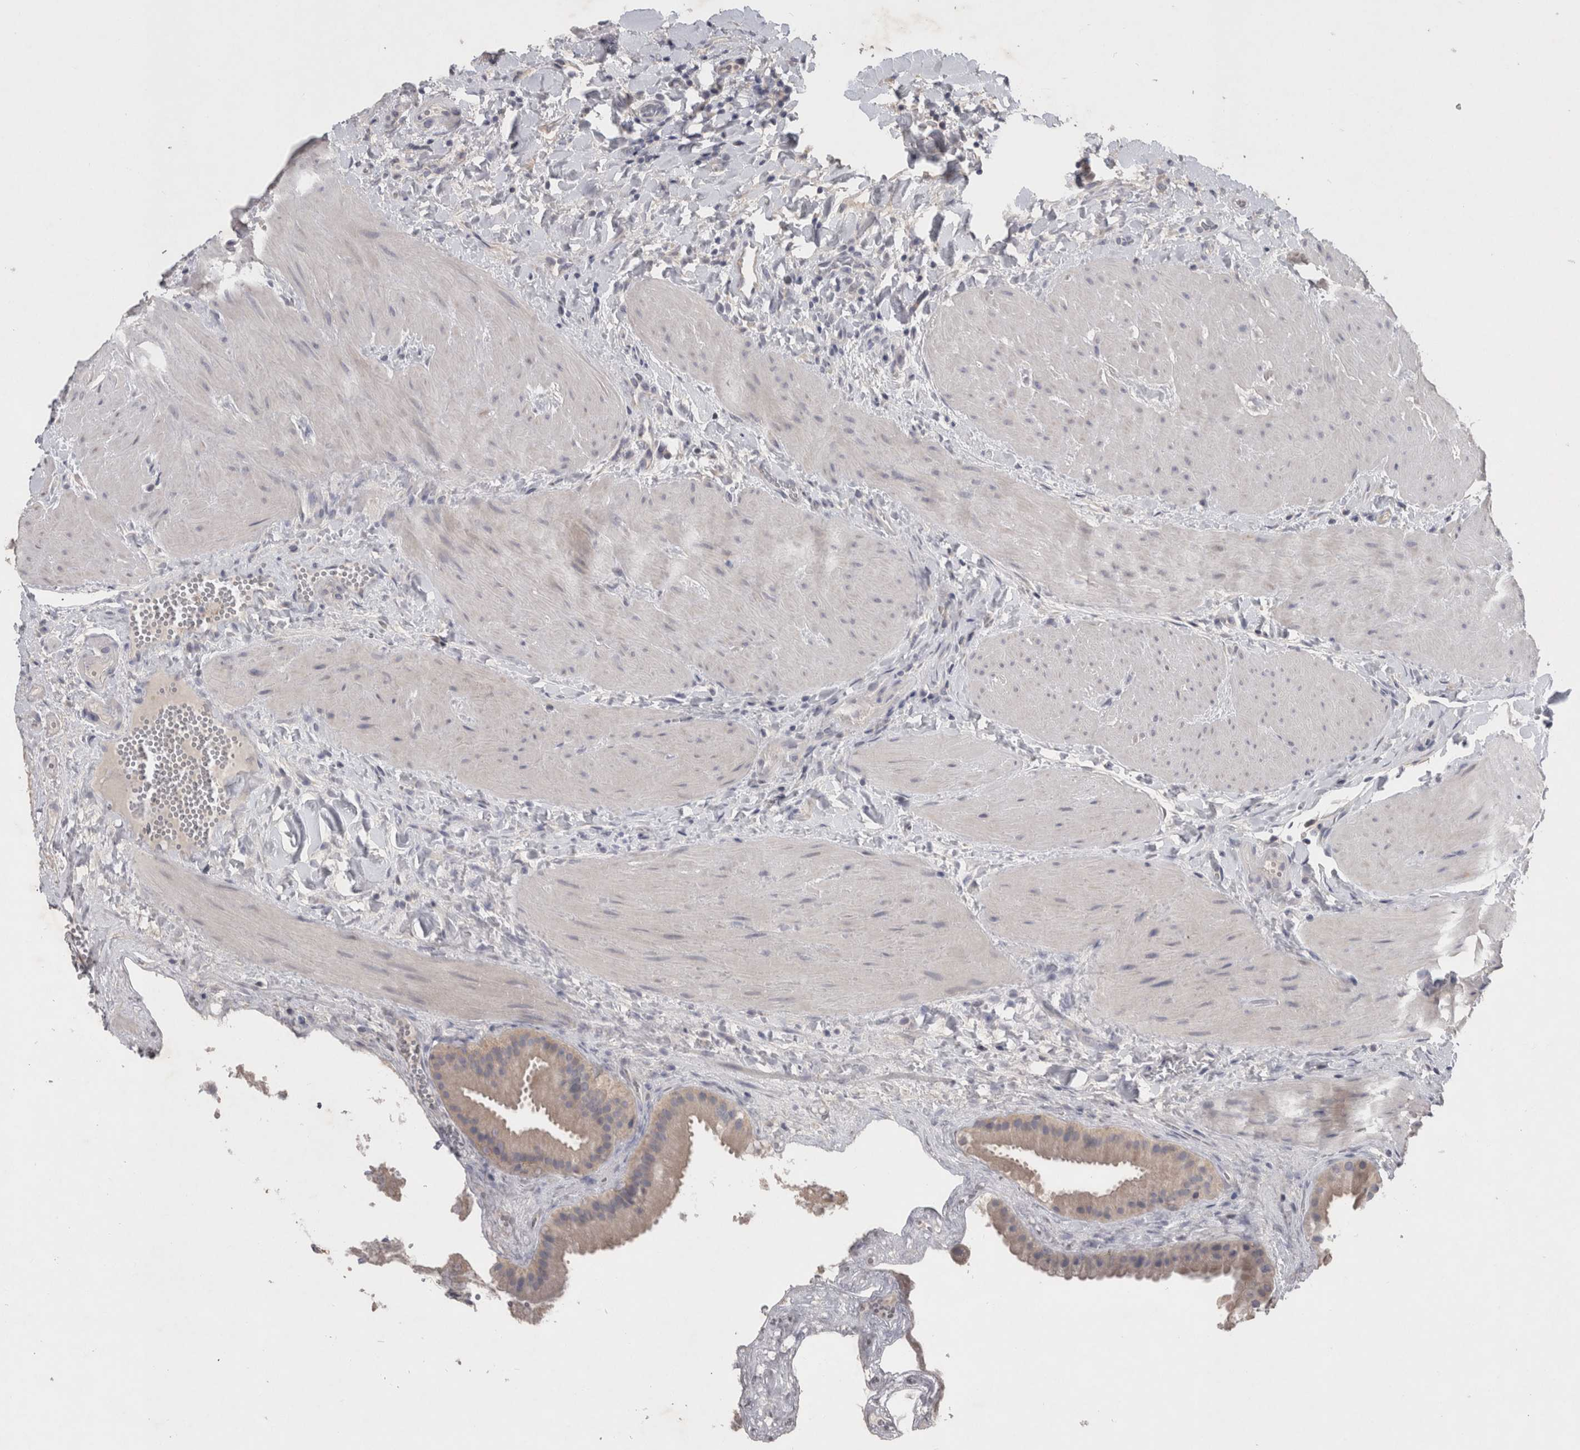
{"staining": {"intensity": "moderate", "quantity": "<25%", "location": "cytoplasmic/membranous"}, "tissue": "gallbladder", "cell_type": "Glandular cells", "image_type": "normal", "snomed": [{"axis": "morphology", "description": "Normal tissue, NOS"}, {"axis": "topography", "description": "Gallbladder"}], "caption": "Immunohistochemical staining of benign human gallbladder reveals moderate cytoplasmic/membranous protein positivity in about <25% of glandular cells. (DAB IHC with brightfield microscopy, high magnification).", "gene": "SLC22A11", "patient": {"sex": "male", "age": 55}}